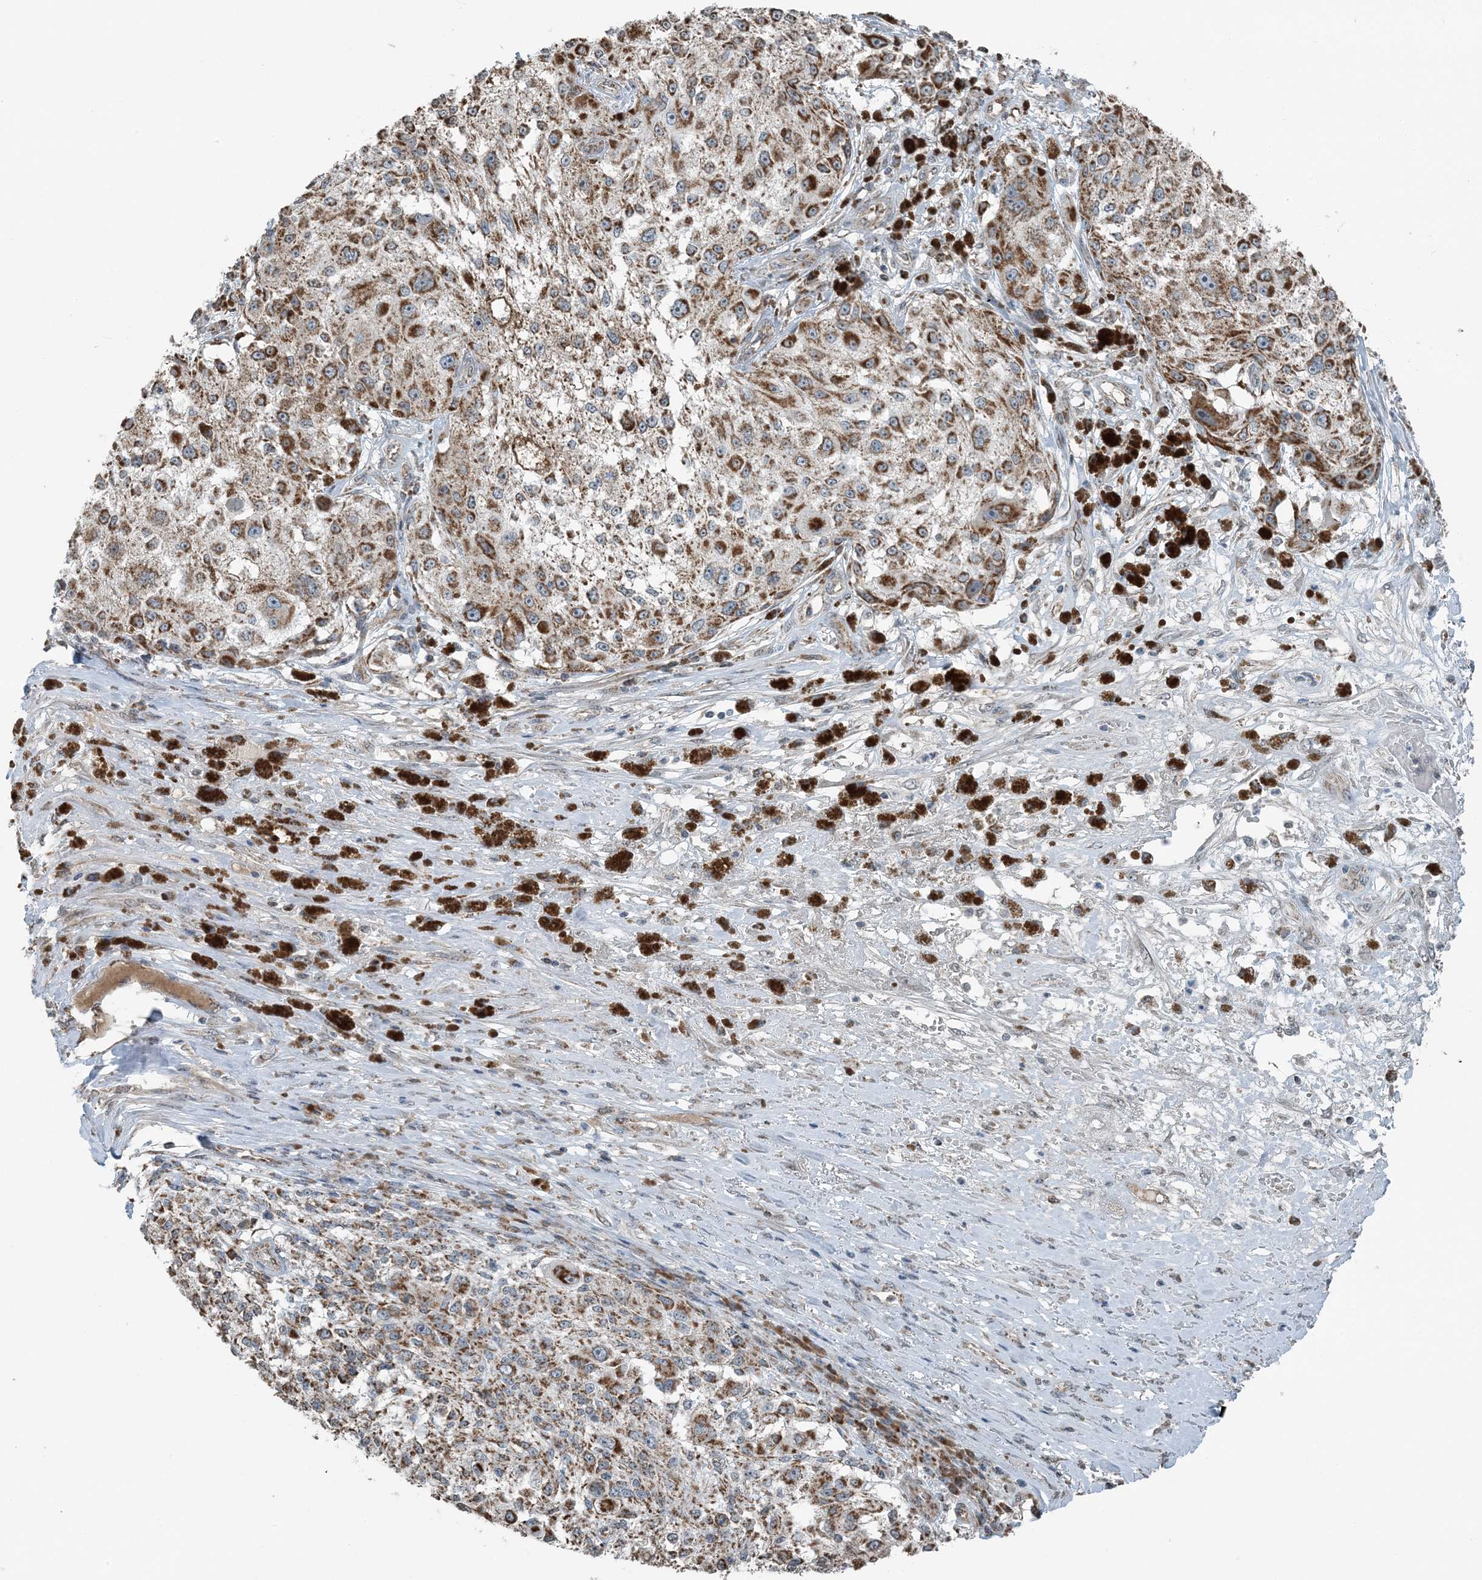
{"staining": {"intensity": "moderate", "quantity": ">75%", "location": "cytoplasmic/membranous"}, "tissue": "melanoma", "cell_type": "Tumor cells", "image_type": "cancer", "snomed": [{"axis": "morphology", "description": "Necrosis, NOS"}, {"axis": "morphology", "description": "Malignant melanoma, NOS"}, {"axis": "topography", "description": "Skin"}], "caption": "This photomicrograph demonstrates immunohistochemistry (IHC) staining of malignant melanoma, with medium moderate cytoplasmic/membranous staining in about >75% of tumor cells.", "gene": "PILRB", "patient": {"sex": "female", "age": 87}}